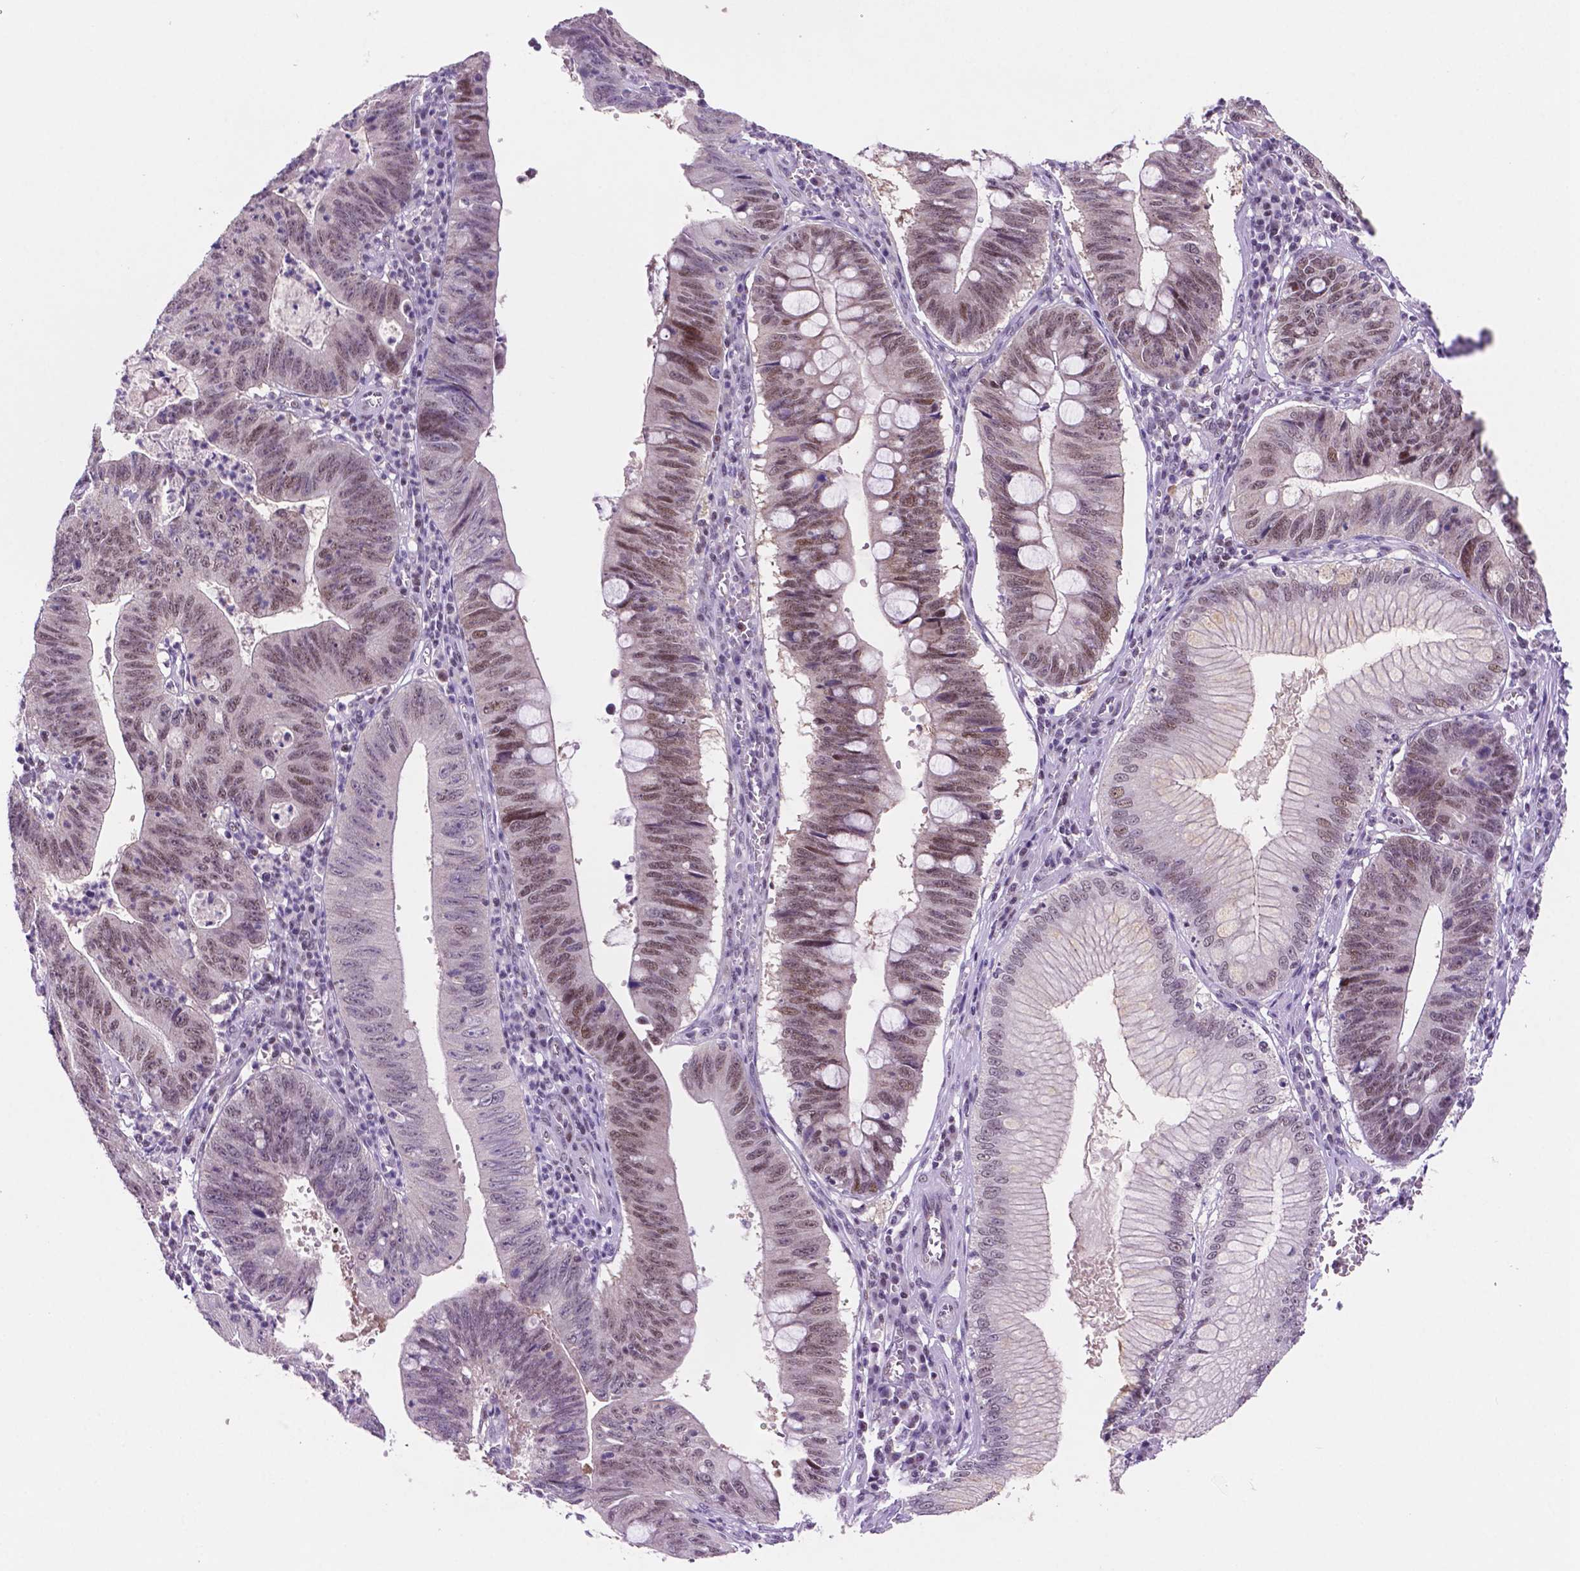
{"staining": {"intensity": "moderate", "quantity": ">75%", "location": "nuclear"}, "tissue": "stomach cancer", "cell_type": "Tumor cells", "image_type": "cancer", "snomed": [{"axis": "morphology", "description": "Adenocarcinoma, NOS"}, {"axis": "topography", "description": "Stomach"}], "caption": "The micrograph displays a brown stain indicating the presence of a protein in the nuclear of tumor cells in stomach cancer (adenocarcinoma).", "gene": "NCOR1", "patient": {"sex": "male", "age": 59}}